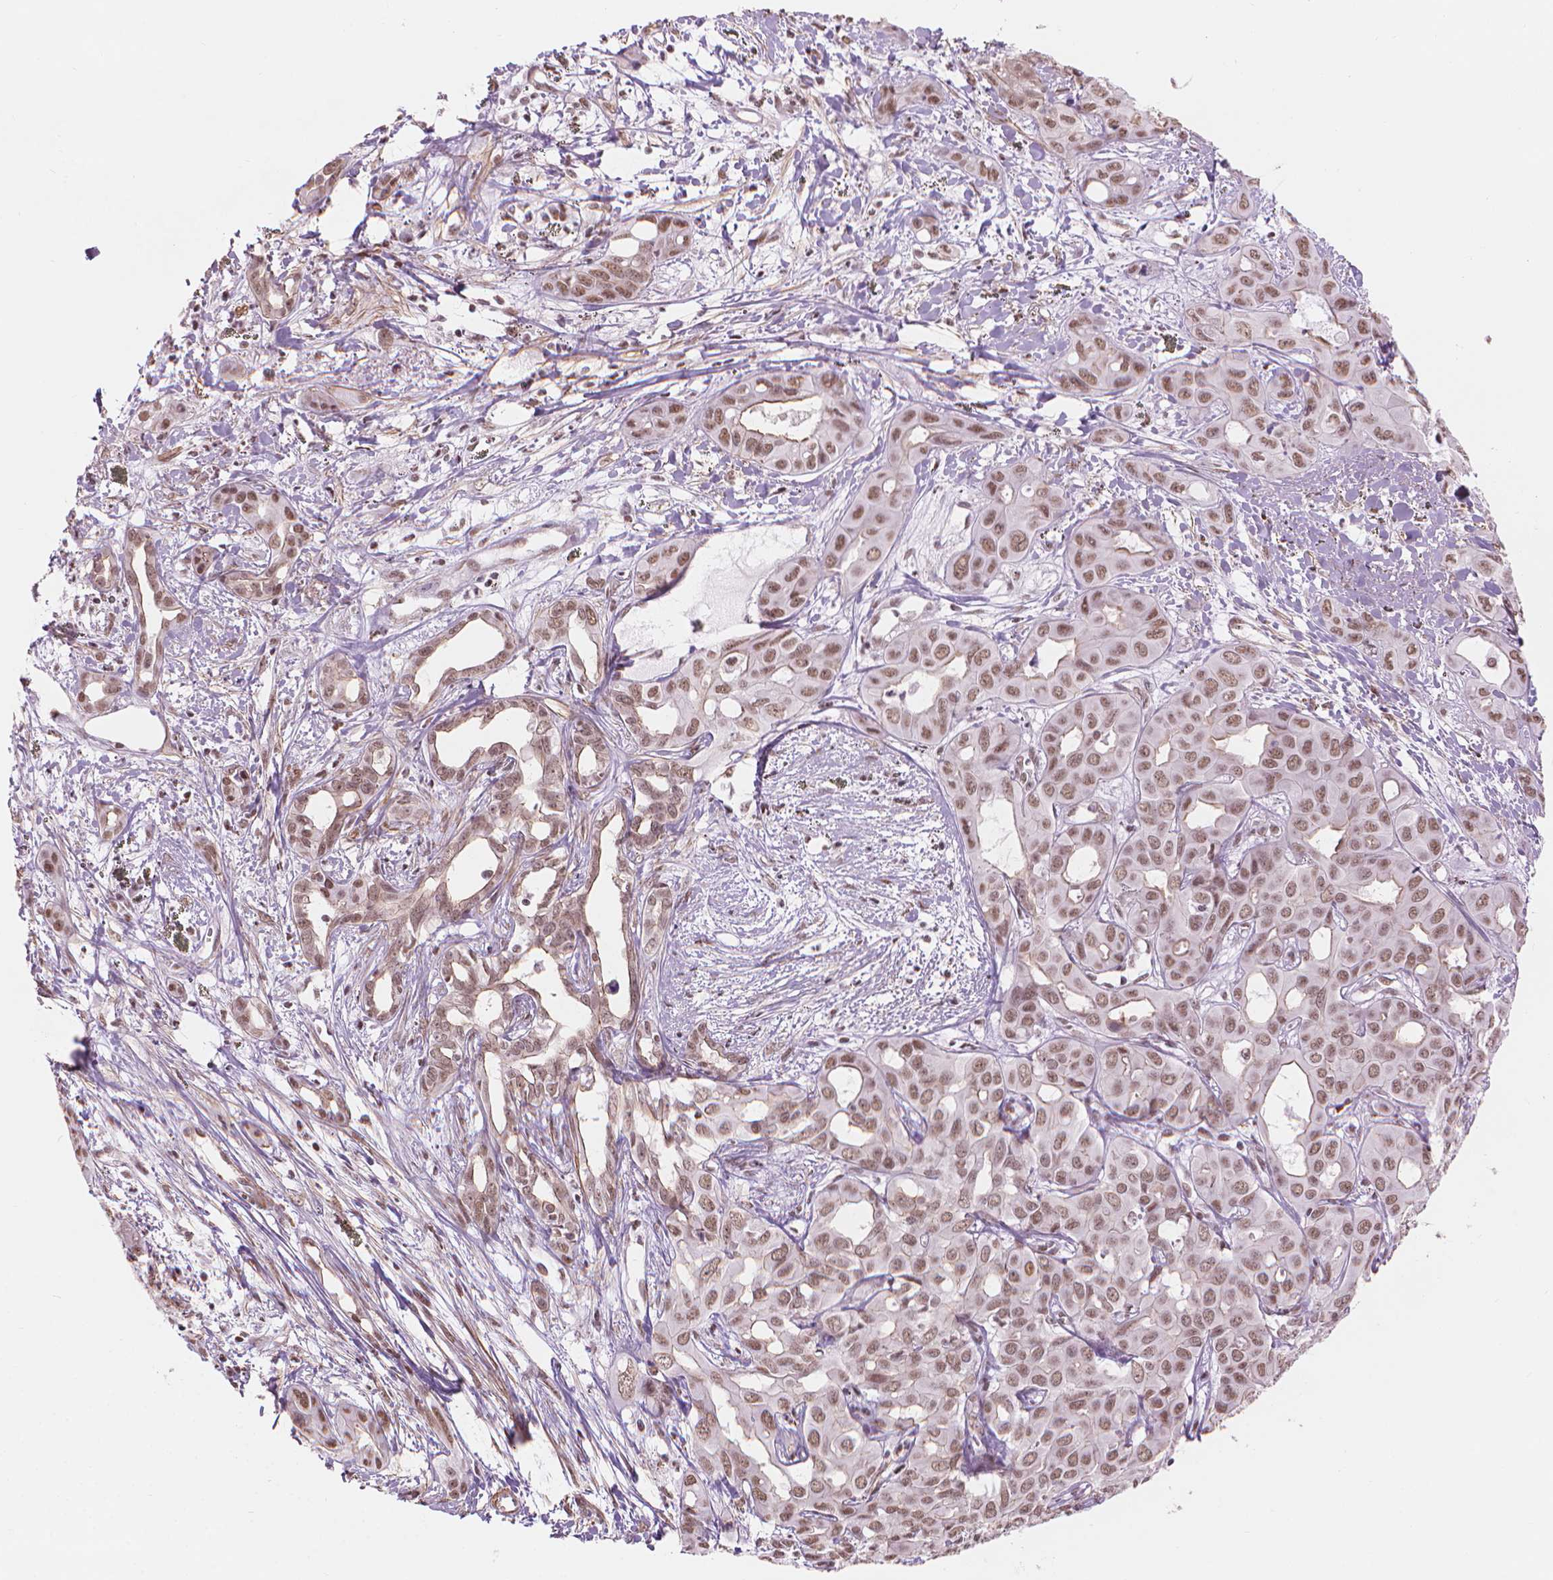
{"staining": {"intensity": "moderate", "quantity": ">75%", "location": "nuclear"}, "tissue": "liver cancer", "cell_type": "Tumor cells", "image_type": "cancer", "snomed": [{"axis": "morphology", "description": "Cholangiocarcinoma"}, {"axis": "topography", "description": "Liver"}], "caption": "Immunohistochemistry of liver cancer (cholangiocarcinoma) shows medium levels of moderate nuclear positivity in approximately >75% of tumor cells. (DAB IHC with brightfield microscopy, high magnification).", "gene": "HOXD4", "patient": {"sex": "female", "age": 60}}